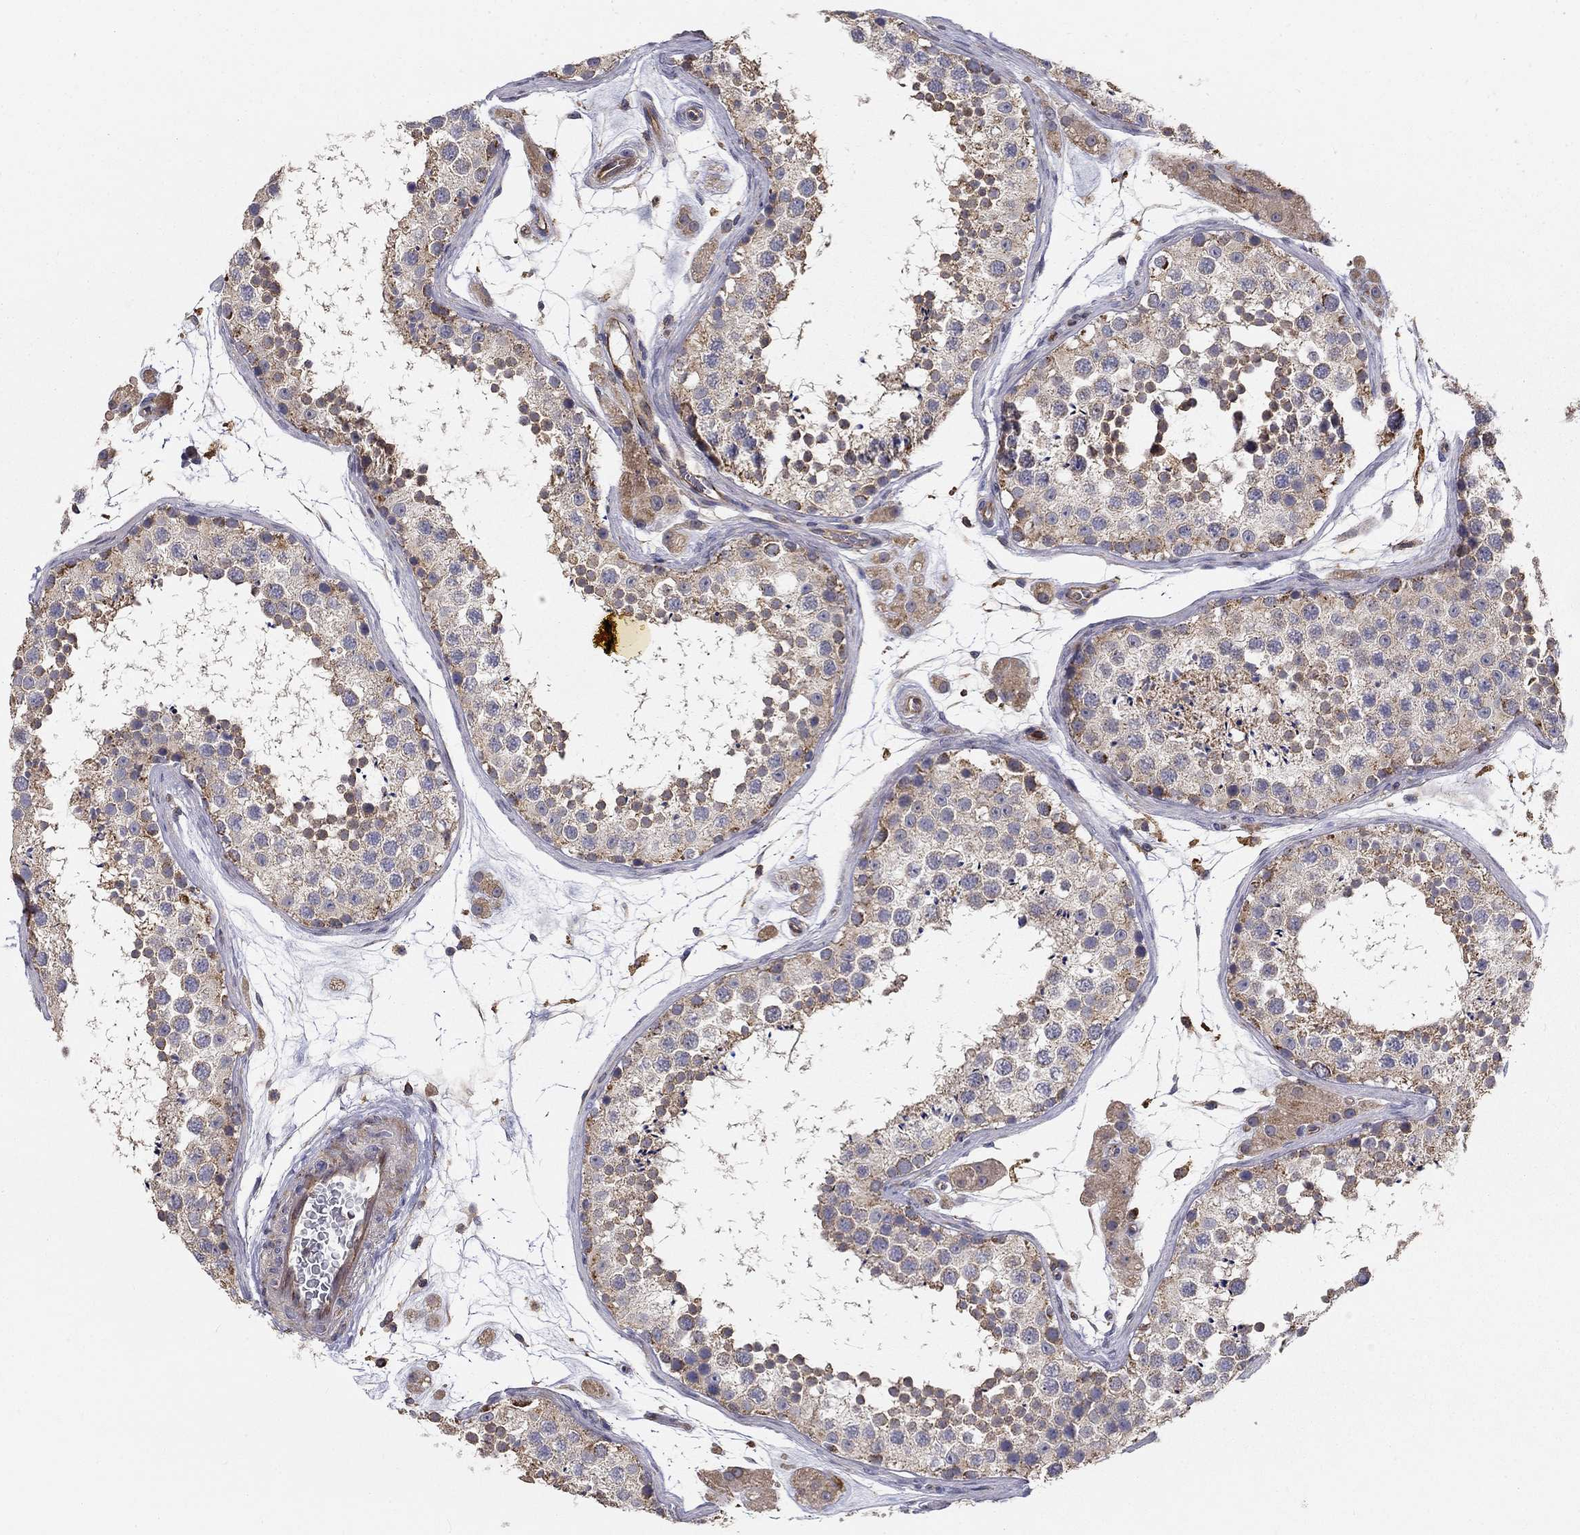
{"staining": {"intensity": "moderate", "quantity": "<25%", "location": "cytoplasmic/membranous"}, "tissue": "testis", "cell_type": "Cells in seminiferous ducts", "image_type": "normal", "snomed": [{"axis": "morphology", "description": "Normal tissue, NOS"}, {"axis": "topography", "description": "Testis"}], "caption": "DAB immunohistochemical staining of normal testis reveals moderate cytoplasmic/membranous protein staining in approximately <25% of cells in seminiferous ducts. Immunohistochemistry stains the protein in brown and the nuclei are stained blue.", "gene": "ALDH4A1", "patient": {"sex": "male", "age": 41}}